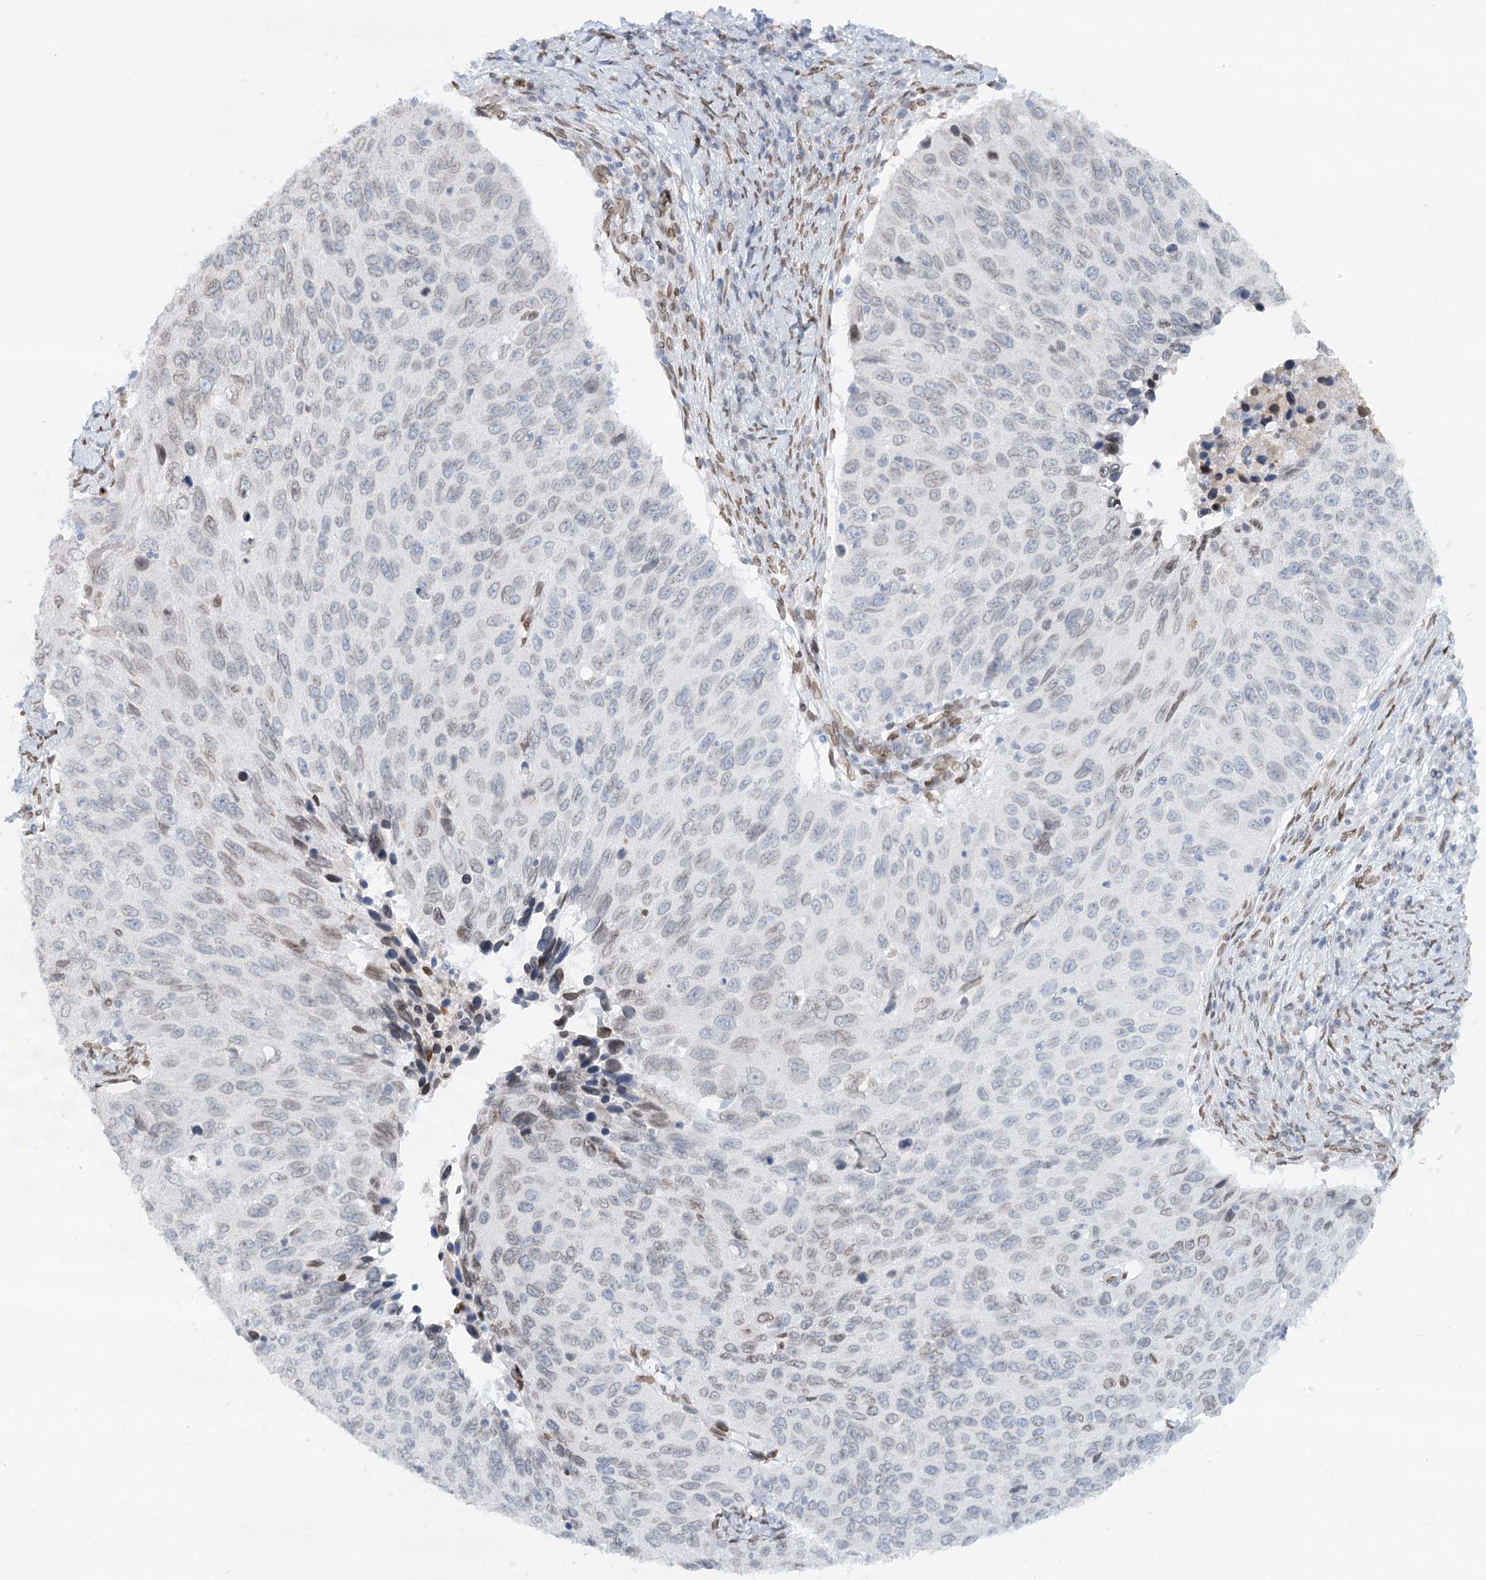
{"staining": {"intensity": "moderate", "quantity": "<25%", "location": "cytoplasmic/membranous,nuclear"}, "tissue": "cervical cancer", "cell_type": "Tumor cells", "image_type": "cancer", "snomed": [{"axis": "morphology", "description": "Squamous cell carcinoma, NOS"}, {"axis": "topography", "description": "Cervix"}], "caption": "Immunohistochemical staining of squamous cell carcinoma (cervical) displays moderate cytoplasmic/membranous and nuclear protein expression in approximately <25% of tumor cells.", "gene": "VWA5A", "patient": {"sex": "female", "age": 53}}